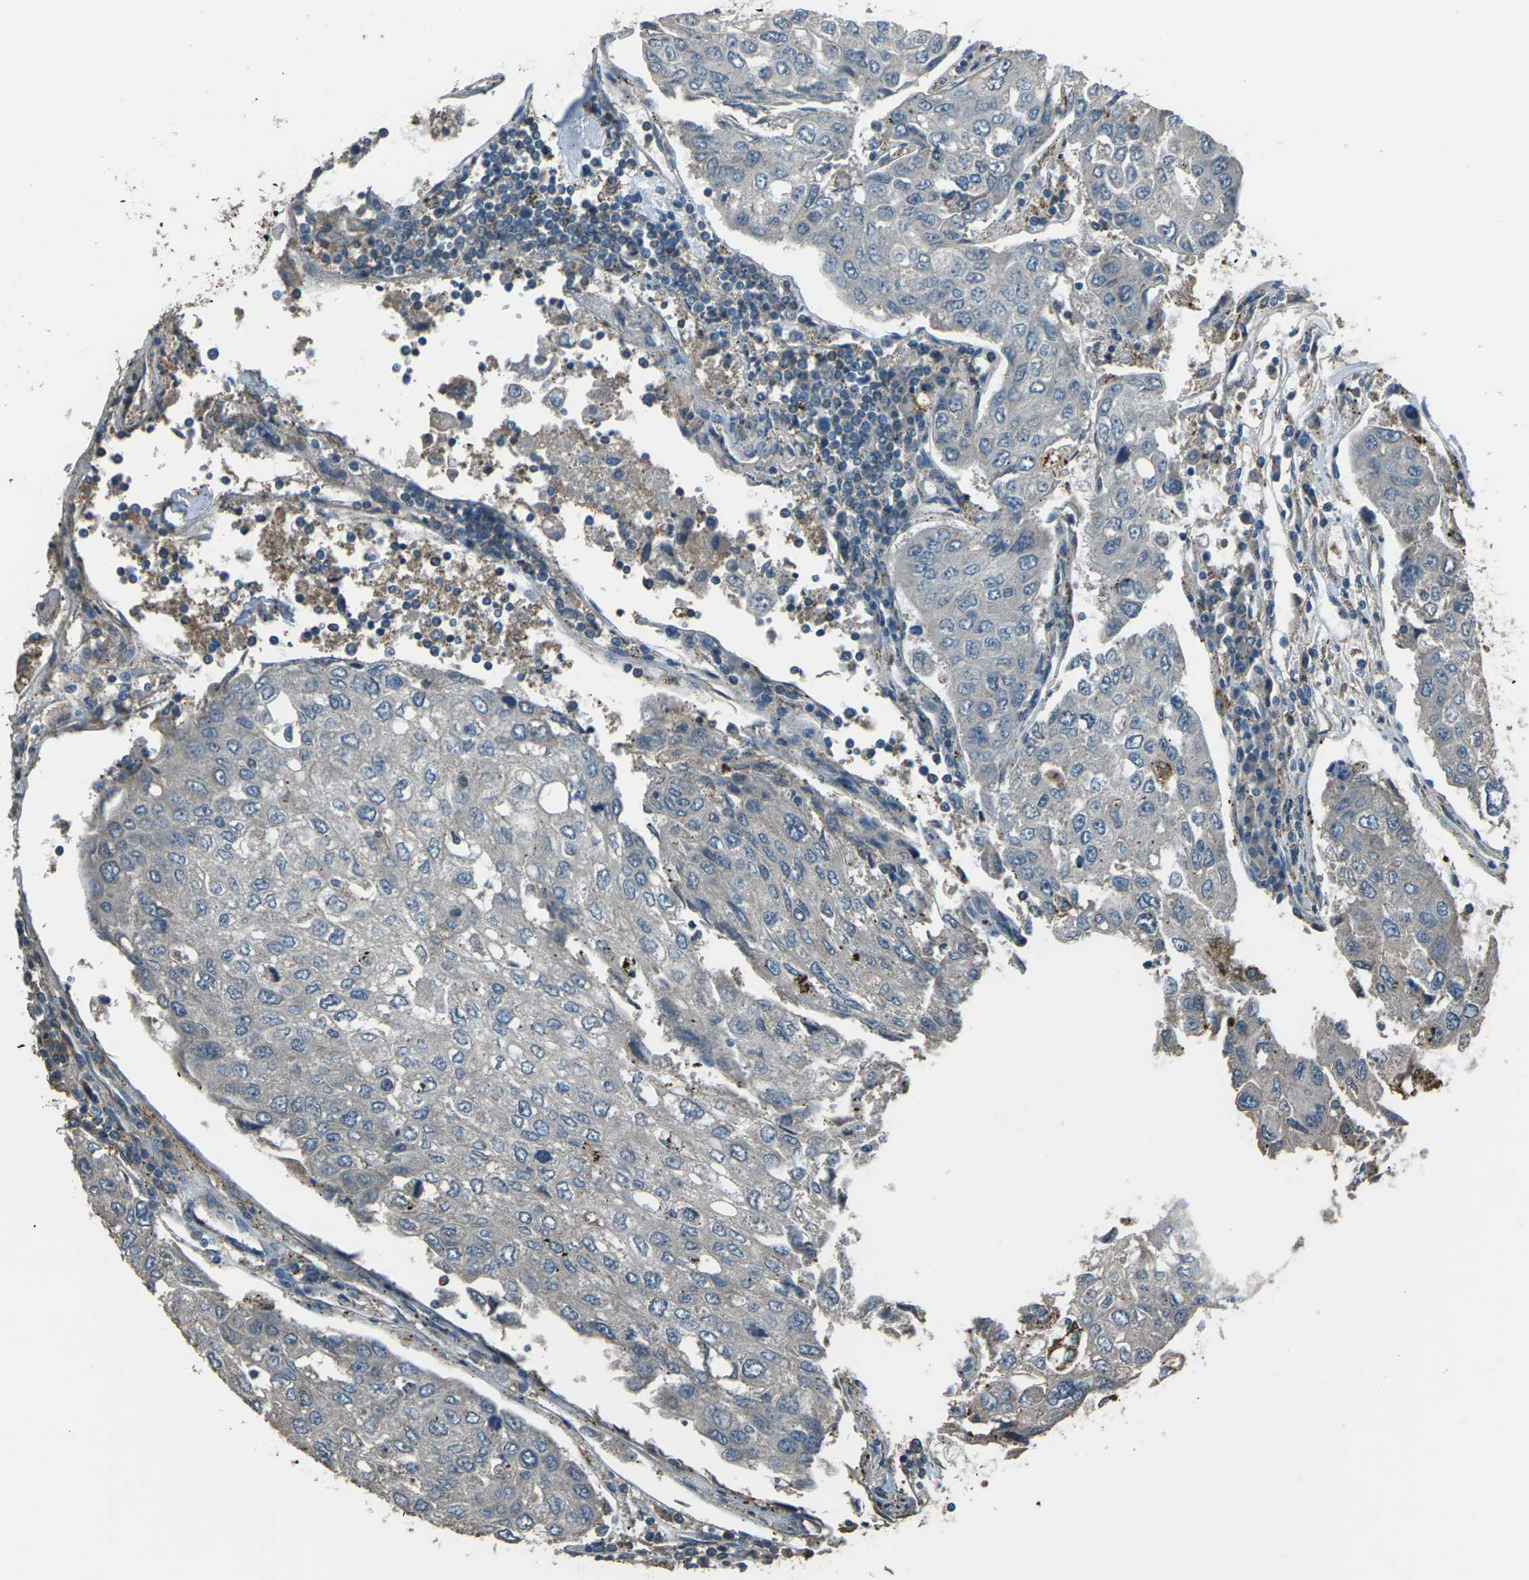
{"staining": {"intensity": "weak", "quantity": "<25%", "location": "cytoplasmic/membranous"}, "tissue": "urothelial cancer", "cell_type": "Tumor cells", "image_type": "cancer", "snomed": [{"axis": "morphology", "description": "Urothelial carcinoma, High grade"}, {"axis": "topography", "description": "Lymph node"}, {"axis": "topography", "description": "Urinary bladder"}], "caption": "DAB immunohistochemical staining of human urothelial cancer demonstrates no significant expression in tumor cells. (DAB immunohistochemistry visualized using brightfield microscopy, high magnification).", "gene": "CMTM4", "patient": {"sex": "male", "age": 51}}